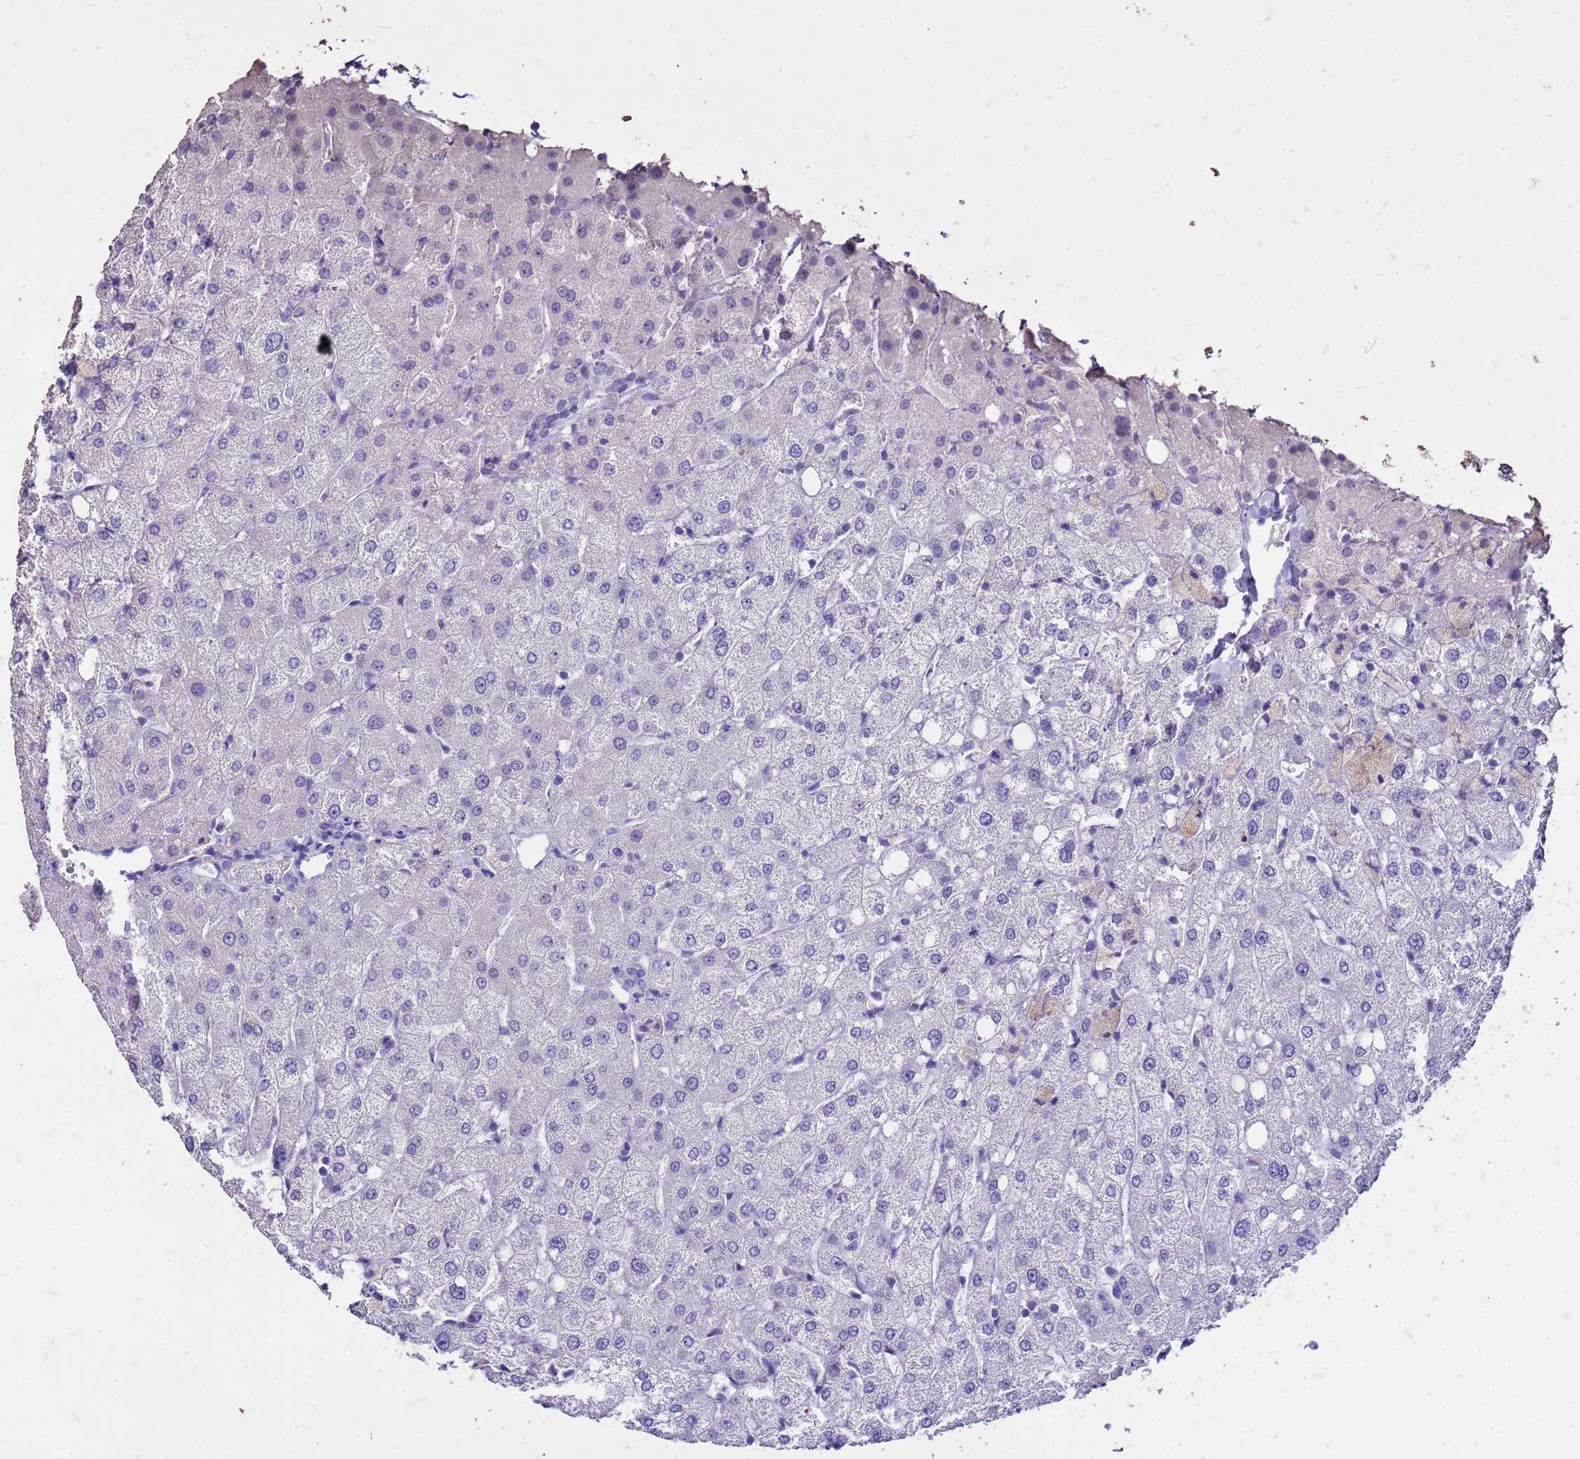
{"staining": {"intensity": "negative", "quantity": "none", "location": "none"}, "tissue": "liver", "cell_type": "Cholangiocytes", "image_type": "normal", "snomed": [{"axis": "morphology", "description": "Normal tissue, NOS"}, {"axis": "topography", "description": "Liver"}], "caption": "DAB immunohistochemical staining of benign human liver demonstrates no significant staining in cholangiocytes.", "gene": "FAM184B", "patient": {"sex": "female", "age": 54}}